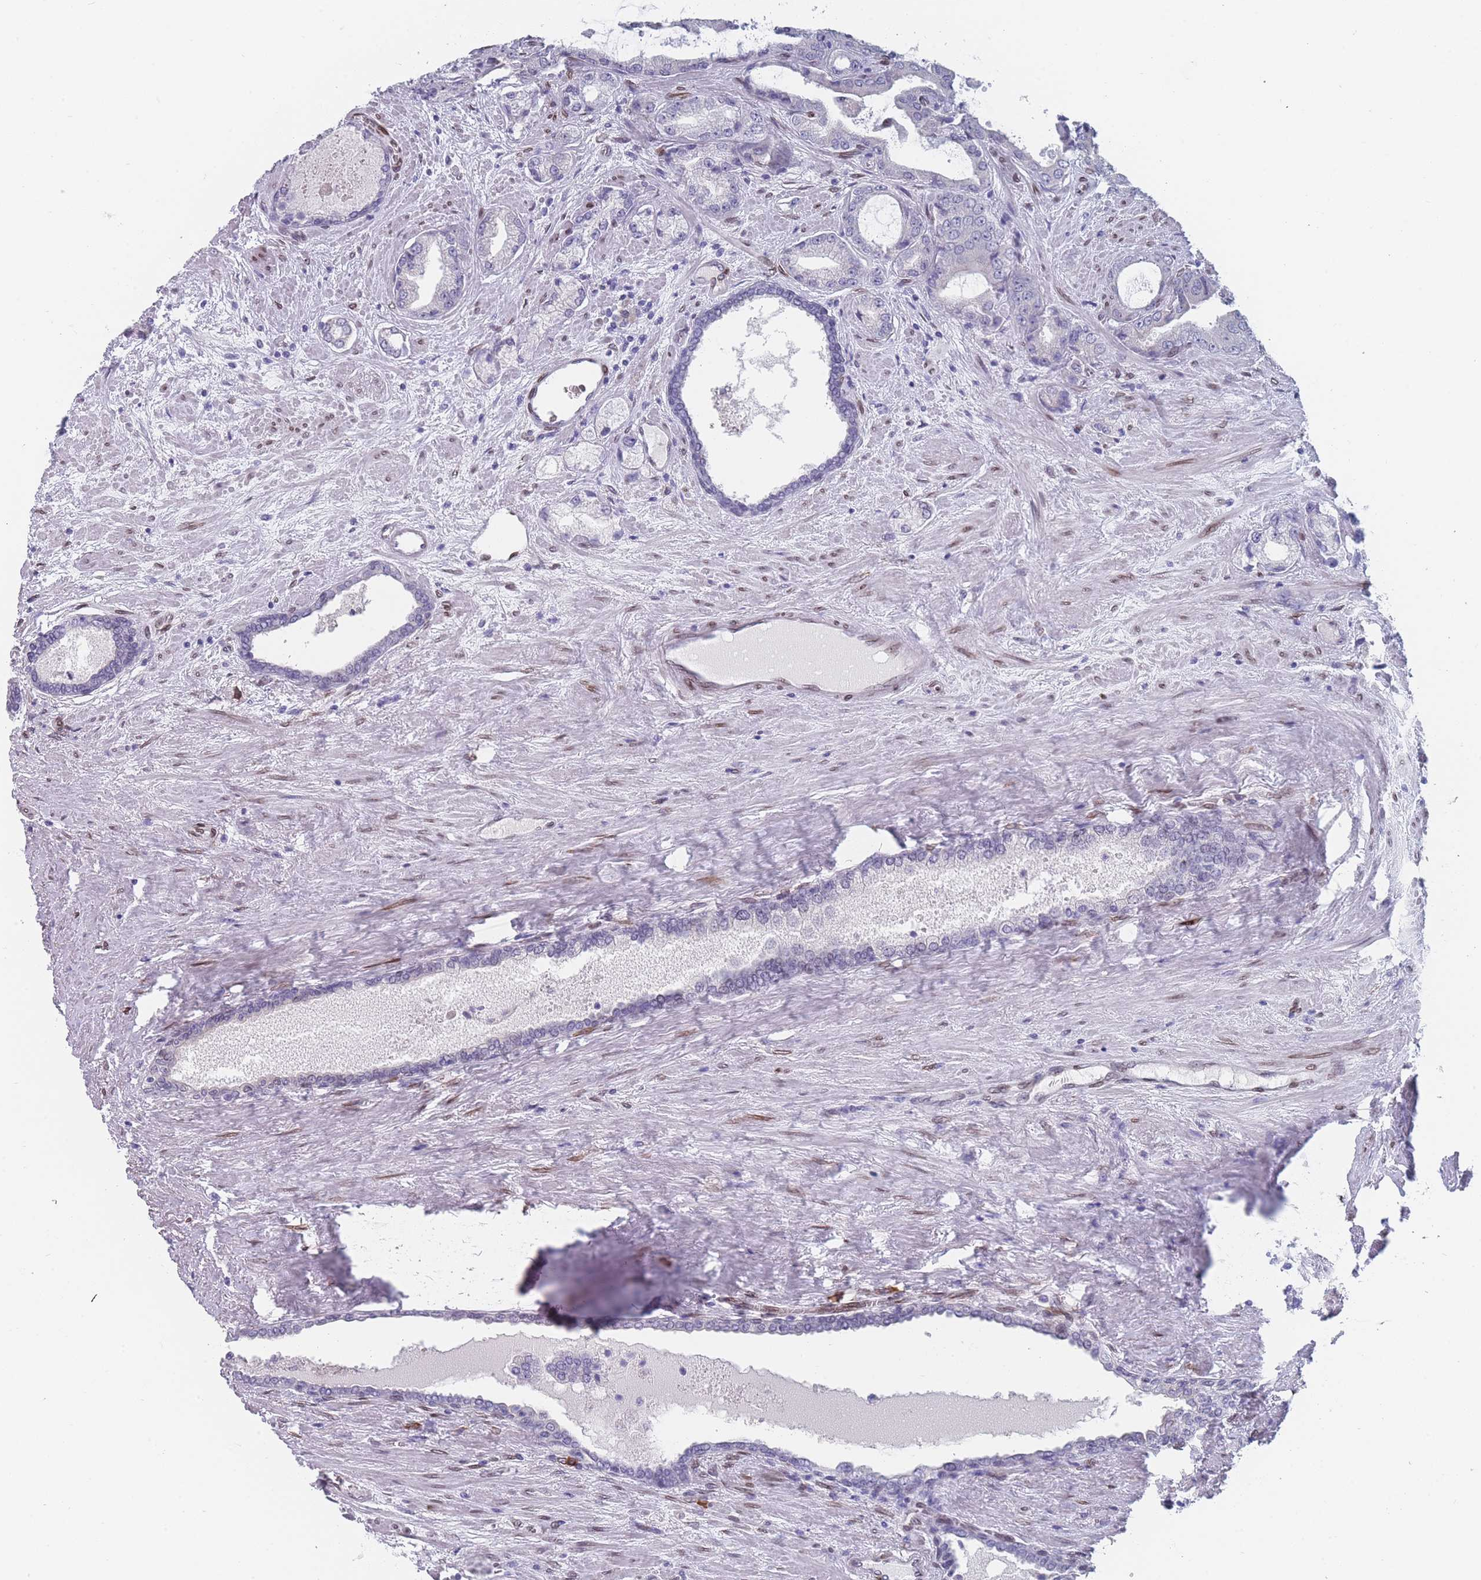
{"staining": {"intensity": "negative", "quantity": "none", "location": "none"}, "tissue": "prostate cancer", "cell_type": "Tumor cells", "image_type": "cancer", "snomed": [{"axis": "morphology", "description": "Adenocarcinoma, High grade"}, {"axis": "topography", "description": "Prostate"}], "caption": "Adenocarcinoma (high-grade) (prostate) was stained to show a protein in brown. There is no significant positivity in tumor cells. (DAB (3,3'-diaminobenzidine) immunohistochemistry with hematoxylin counter stain).", "gene": "ZBTB1", "patient": {"sex": "male", "age": 68}}